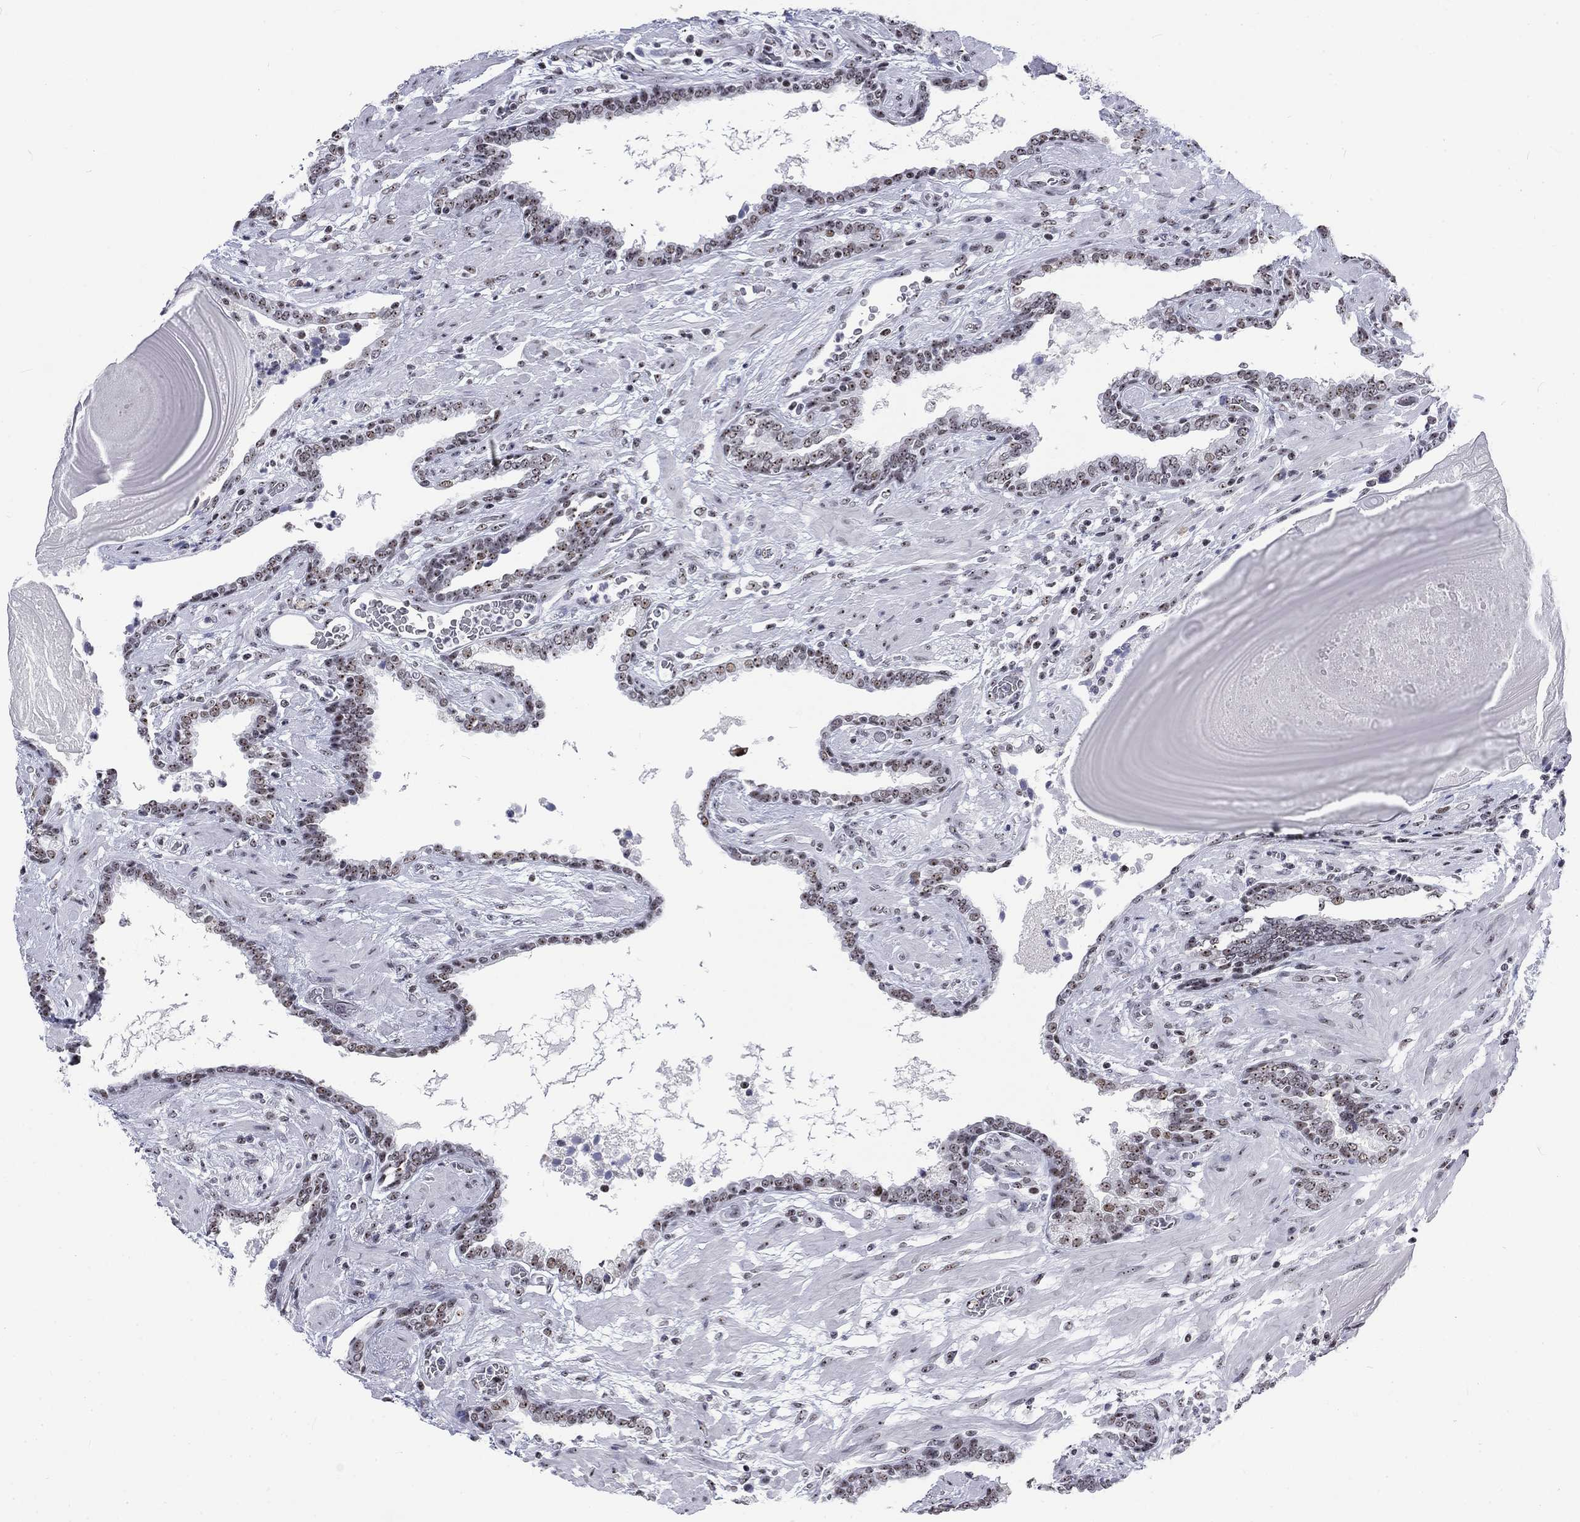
{"staining": {"intensity": "weak", "quantity": "25%-75%", "location": "nuclear"}, "tissue": "prostate cancer", "cell_type": "Tumor cells", "image_type": "cancer", "snomed": [{"axis": "morphology", "description": "Adenocarcinoma, Low grade"}, {"axis": "topography", "description": "Prostate"}], "caption": "The photomicrograph shows immunohistochemical staining of prostate cancer. There is weak nuclear positivity is identified in approximately 25%-75% of tumor cells.", "gene": "CSRNP3", "patient": {"sex": "male", "age": 69}}